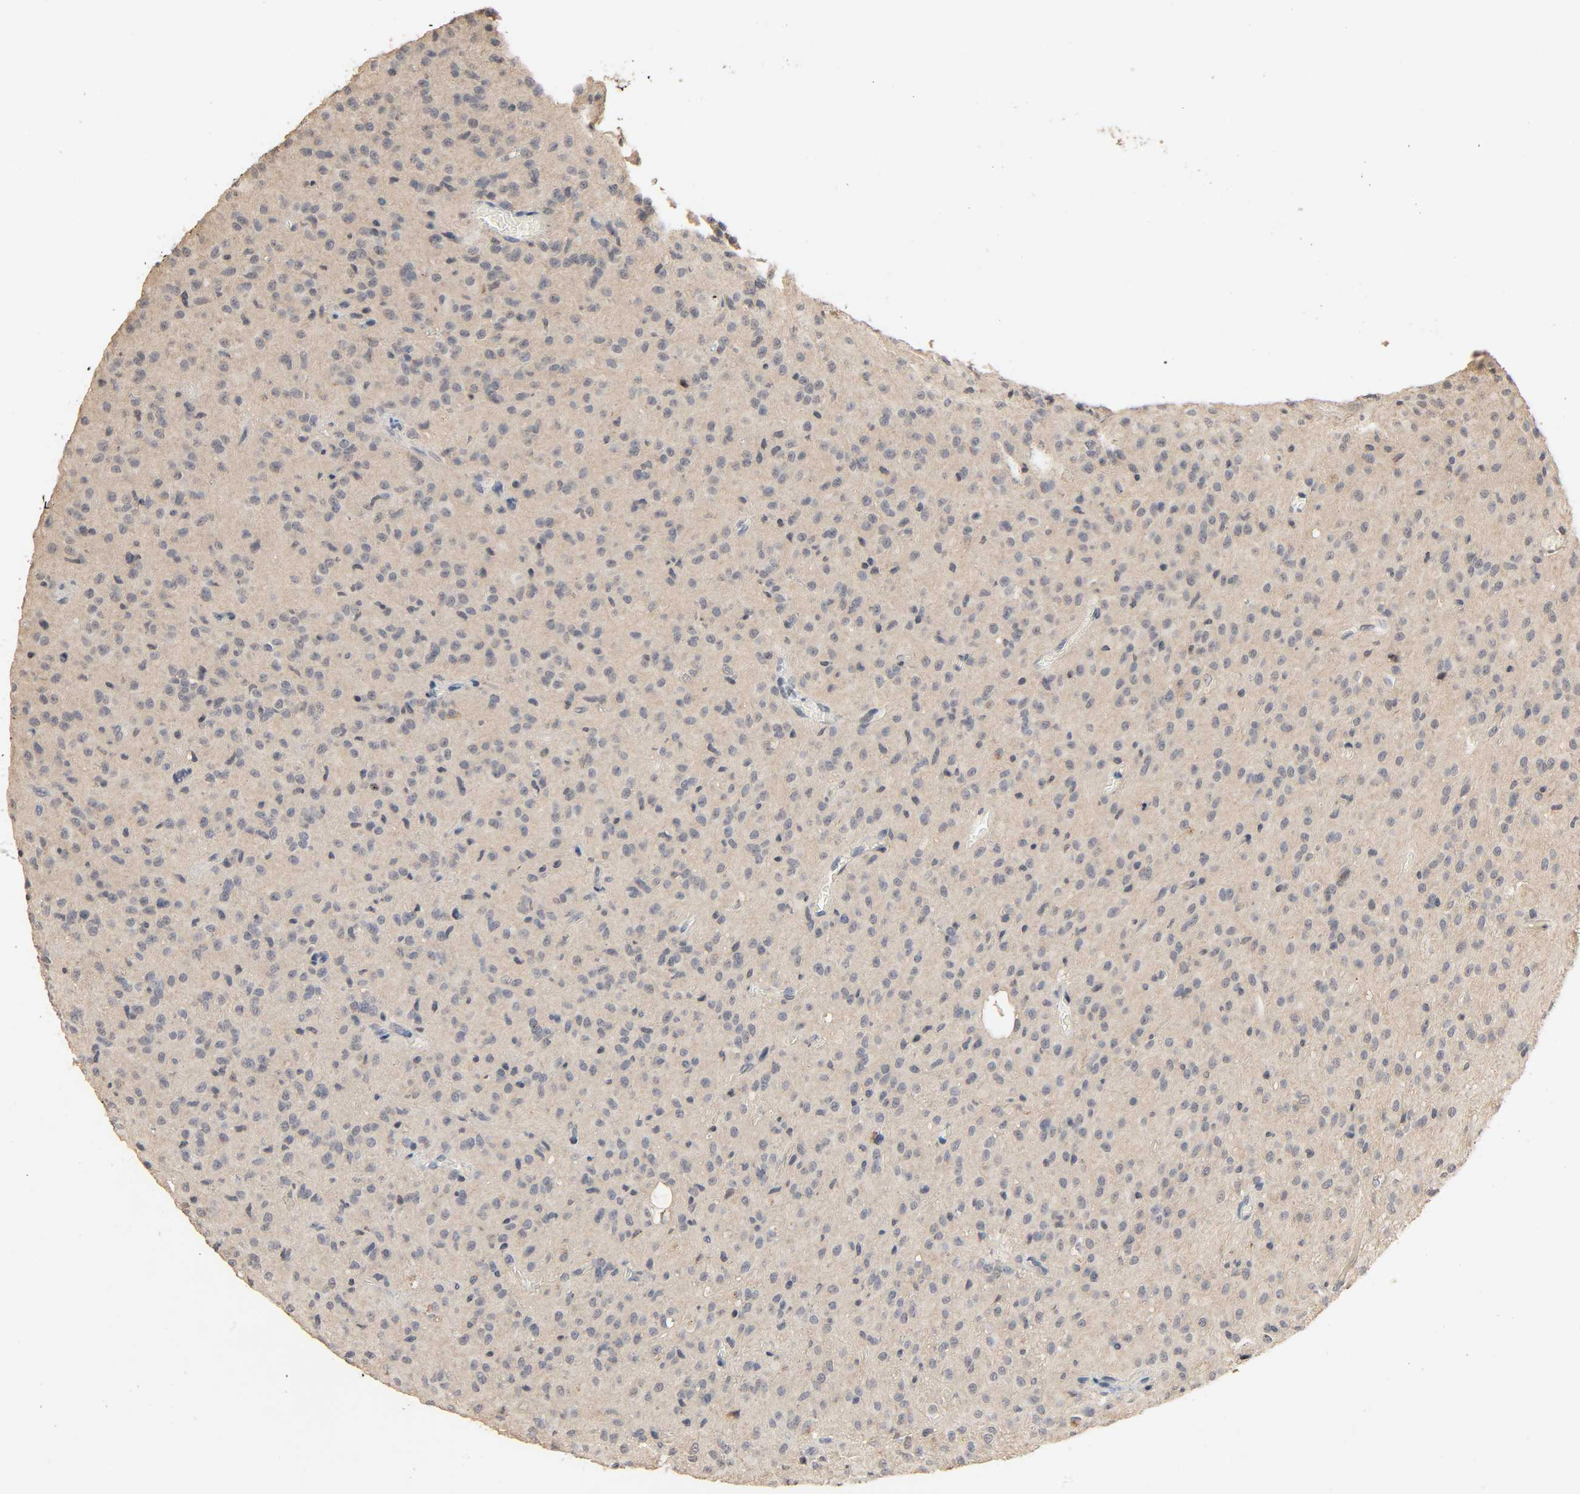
{"staining": {"intensity": "weak", "quantity": "<25%", "location": "cytoplasmic/membranous"}, "tissue": "glioma", "cell_type": "Tumor cells", "image_type": "cancer", "snomed": [{"axis": "morphology", "description": "Glioma, malignant, High grade"}, {"axis": "topography", "description": "Brain"}], "caption": "Immunohistochemistry of high-grade glioma (malignant) reveals no positivity in tumor cells.", "gene": "MAGEA8", "patient": {"sex": "female", "age": 59}}